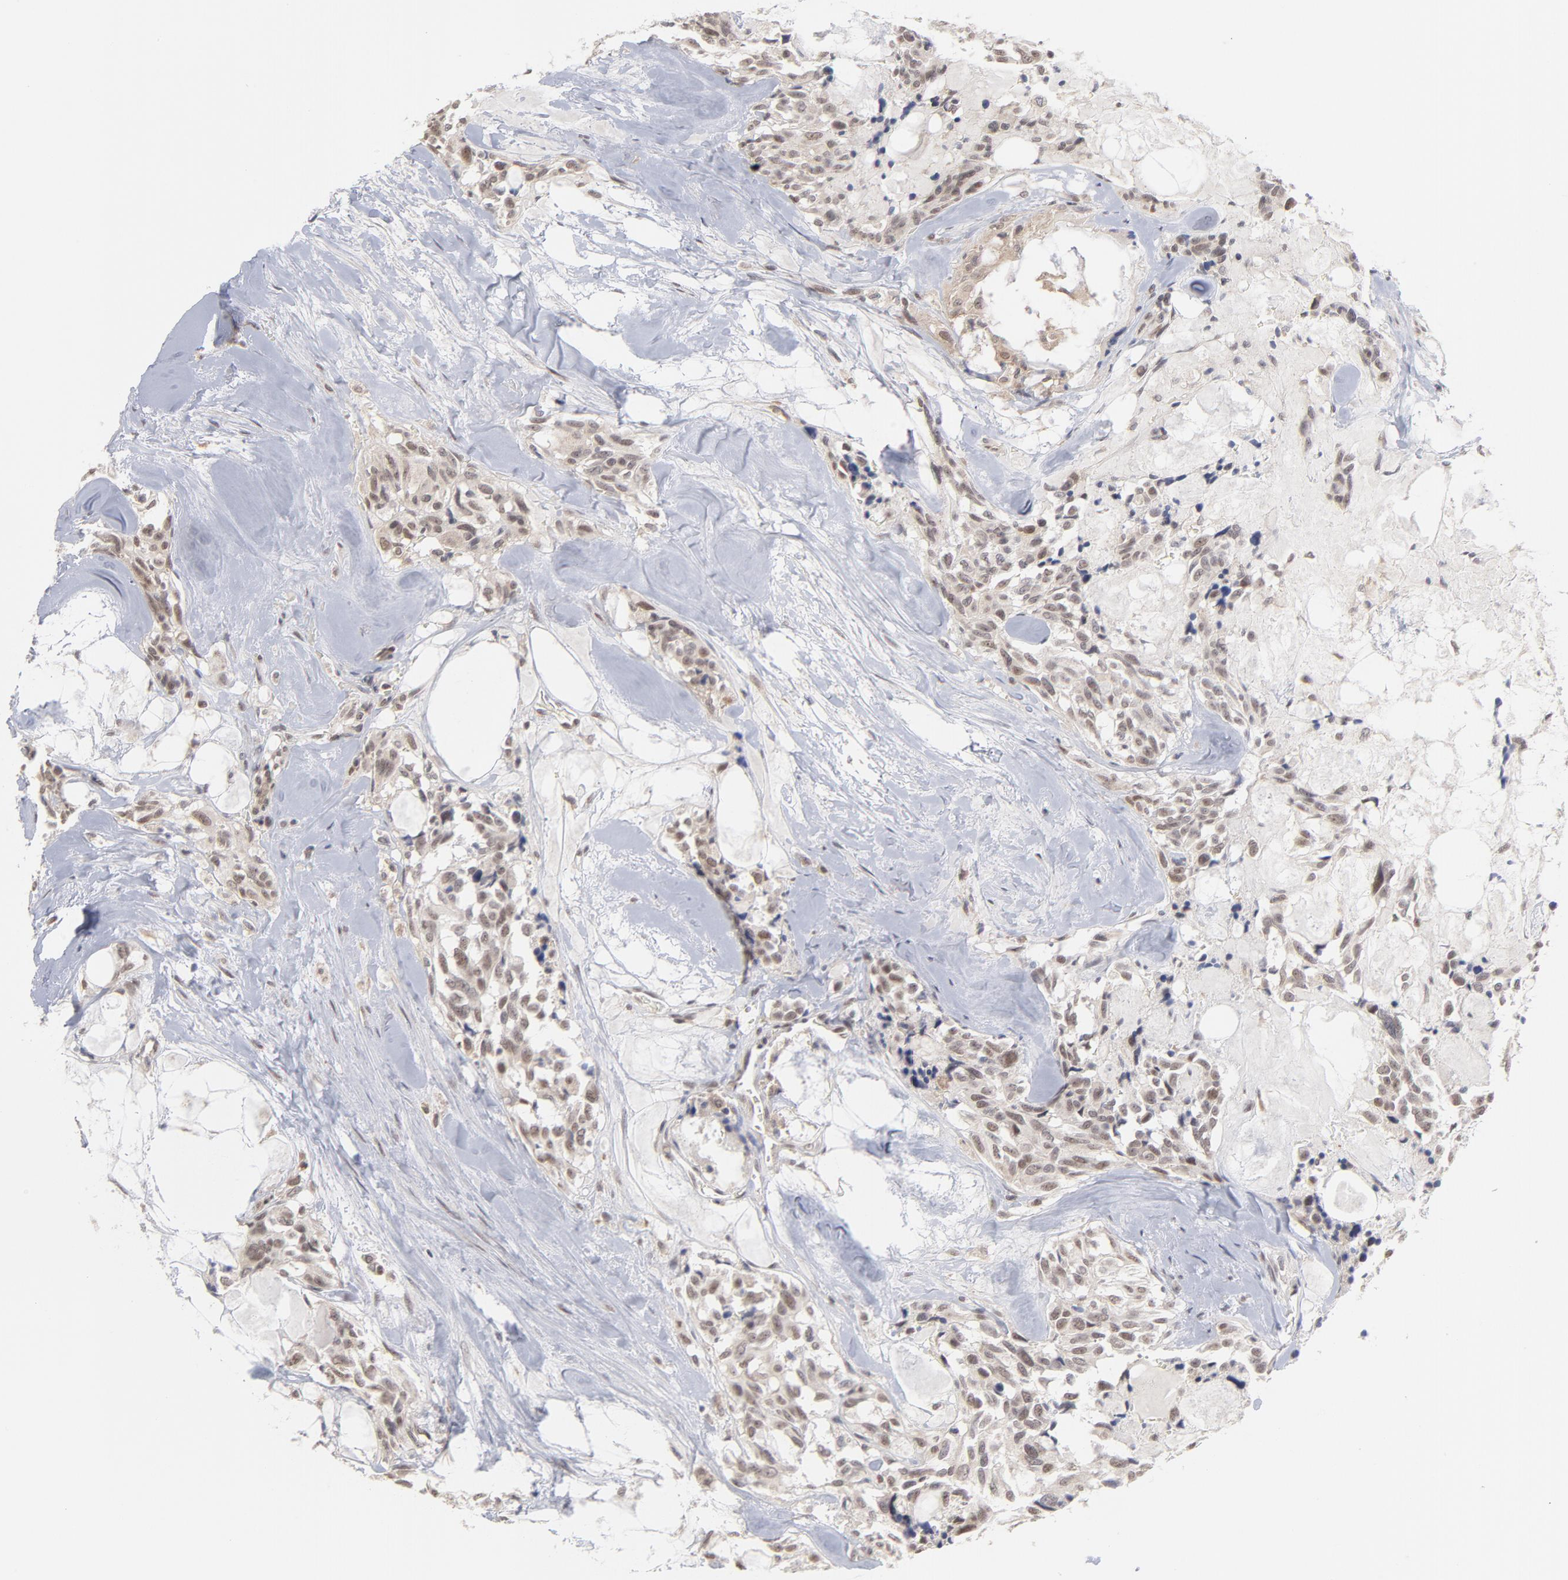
{"staining": {"intensity": "weak", "quantity": ">75%", "location": "nuclear"}, "tissue": "thyroid cancer", "cell_type": "Tumor cells", "image_type": "cancer", "snomed": [{"axis": "morphology", "description": "Carcinoma, NOS"}, {"axis": "morphology", "description": "Carcinoid, malignant, NOS"}, {"axis": "topography", "description": "Thyroid gland"}], "caption": "The photomicrograph exhibits a brown stain indicating the presence of a protein in the nuclear of tumor cells in malignant carcinoid (thyroid).", "gene": "OAS1", "patient": {"sex": "male", "age": 33}}